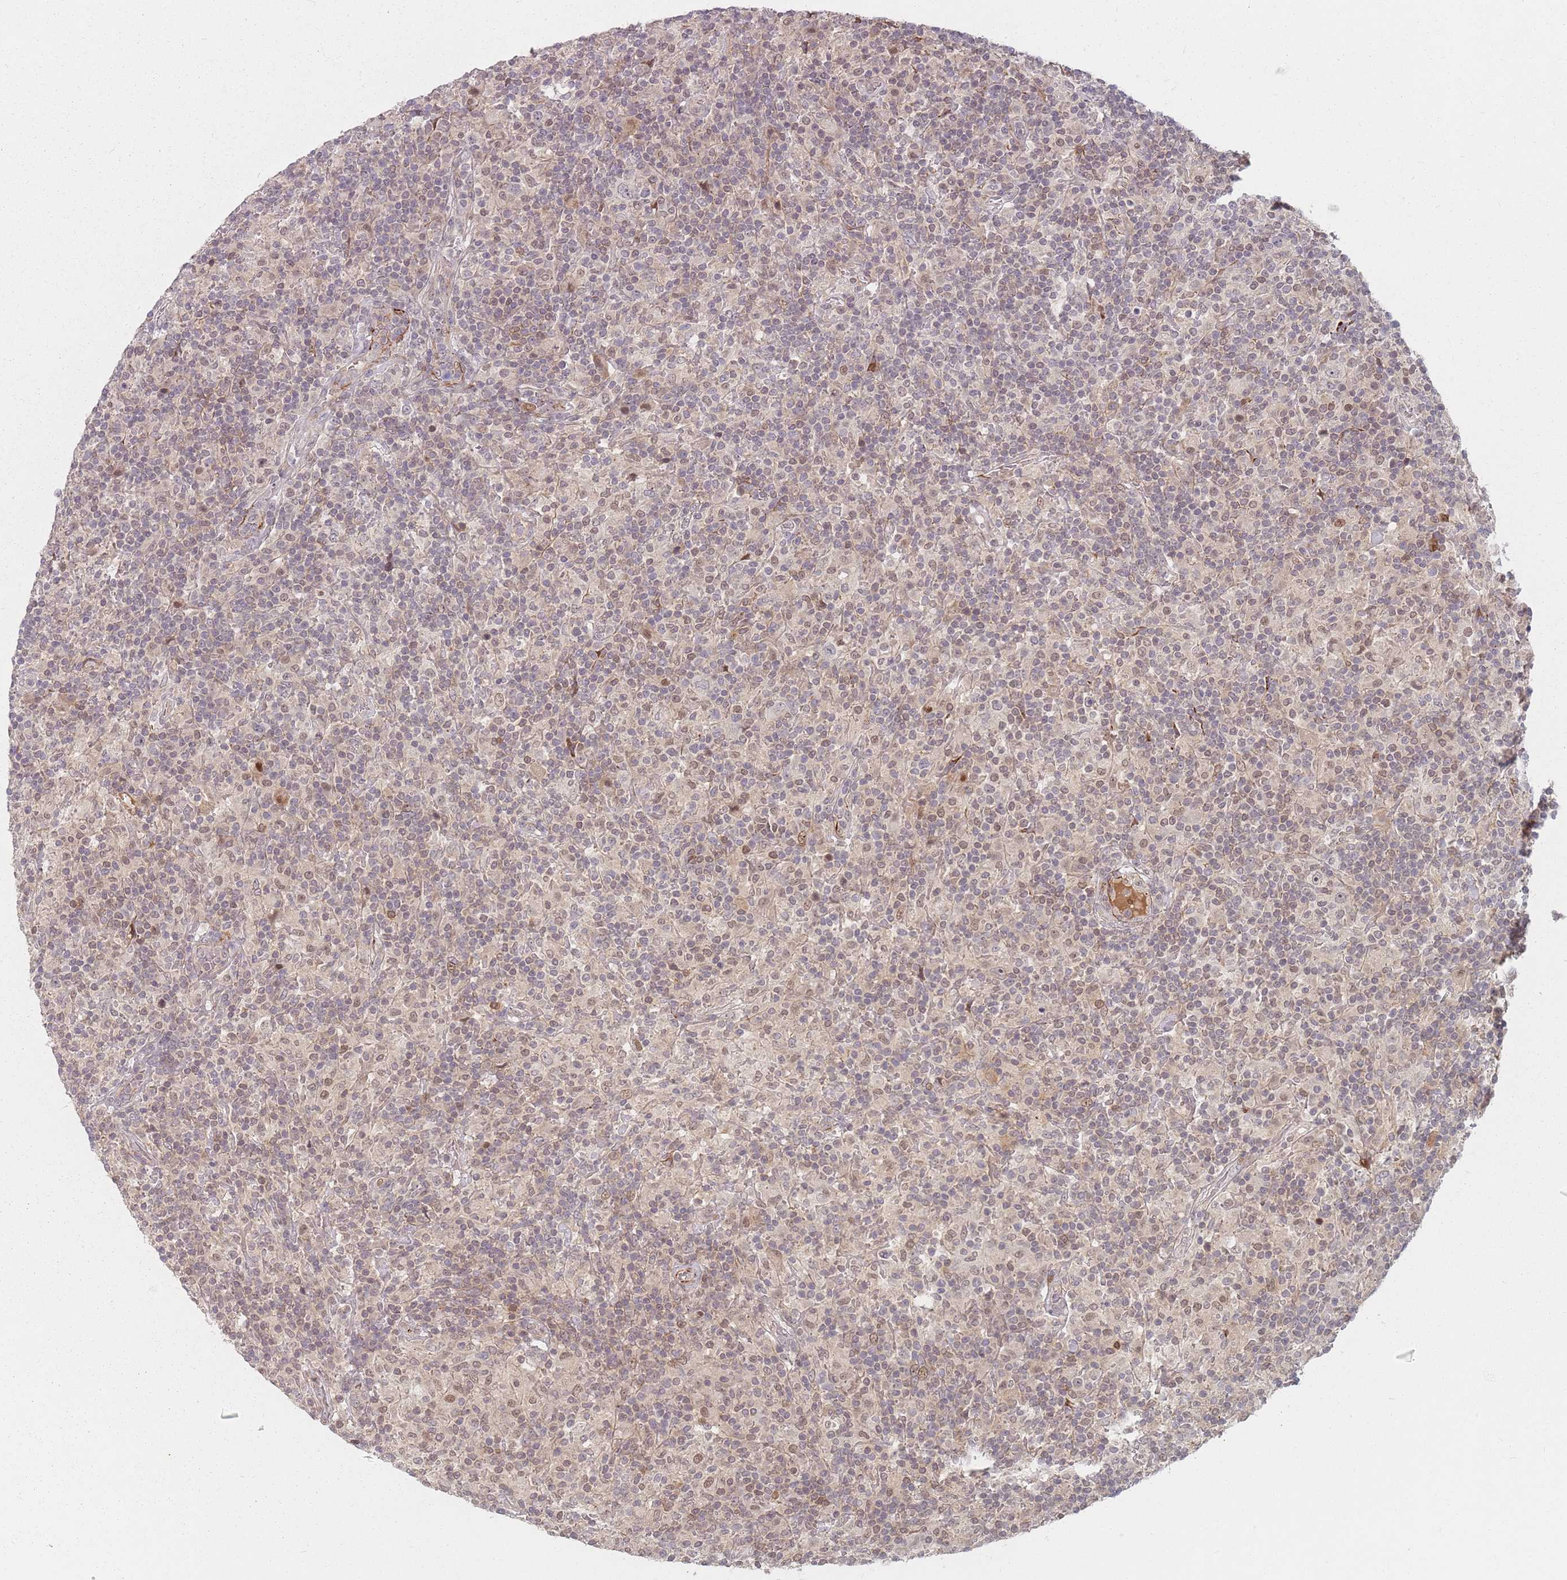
{"staining": {"intensity": "negative", "quantity": "none", "location": "none"}, "tissue": "lymphoma", "cell_type": "Tumor cells", "image_type": "cancer", "snomed": [{"axis": "morphology", "description": "Hodgkin's disease, NOS"}, {"axis": "topography", "description": "Lymph node"}], "caption": "Lymphoma was stained to show a protein in brown. There is no significant expression in tumor cells. (DAB IHC, high magnification).", "gene": "RPS6KA2", "patient": {"sex": "male", "age": 70}}